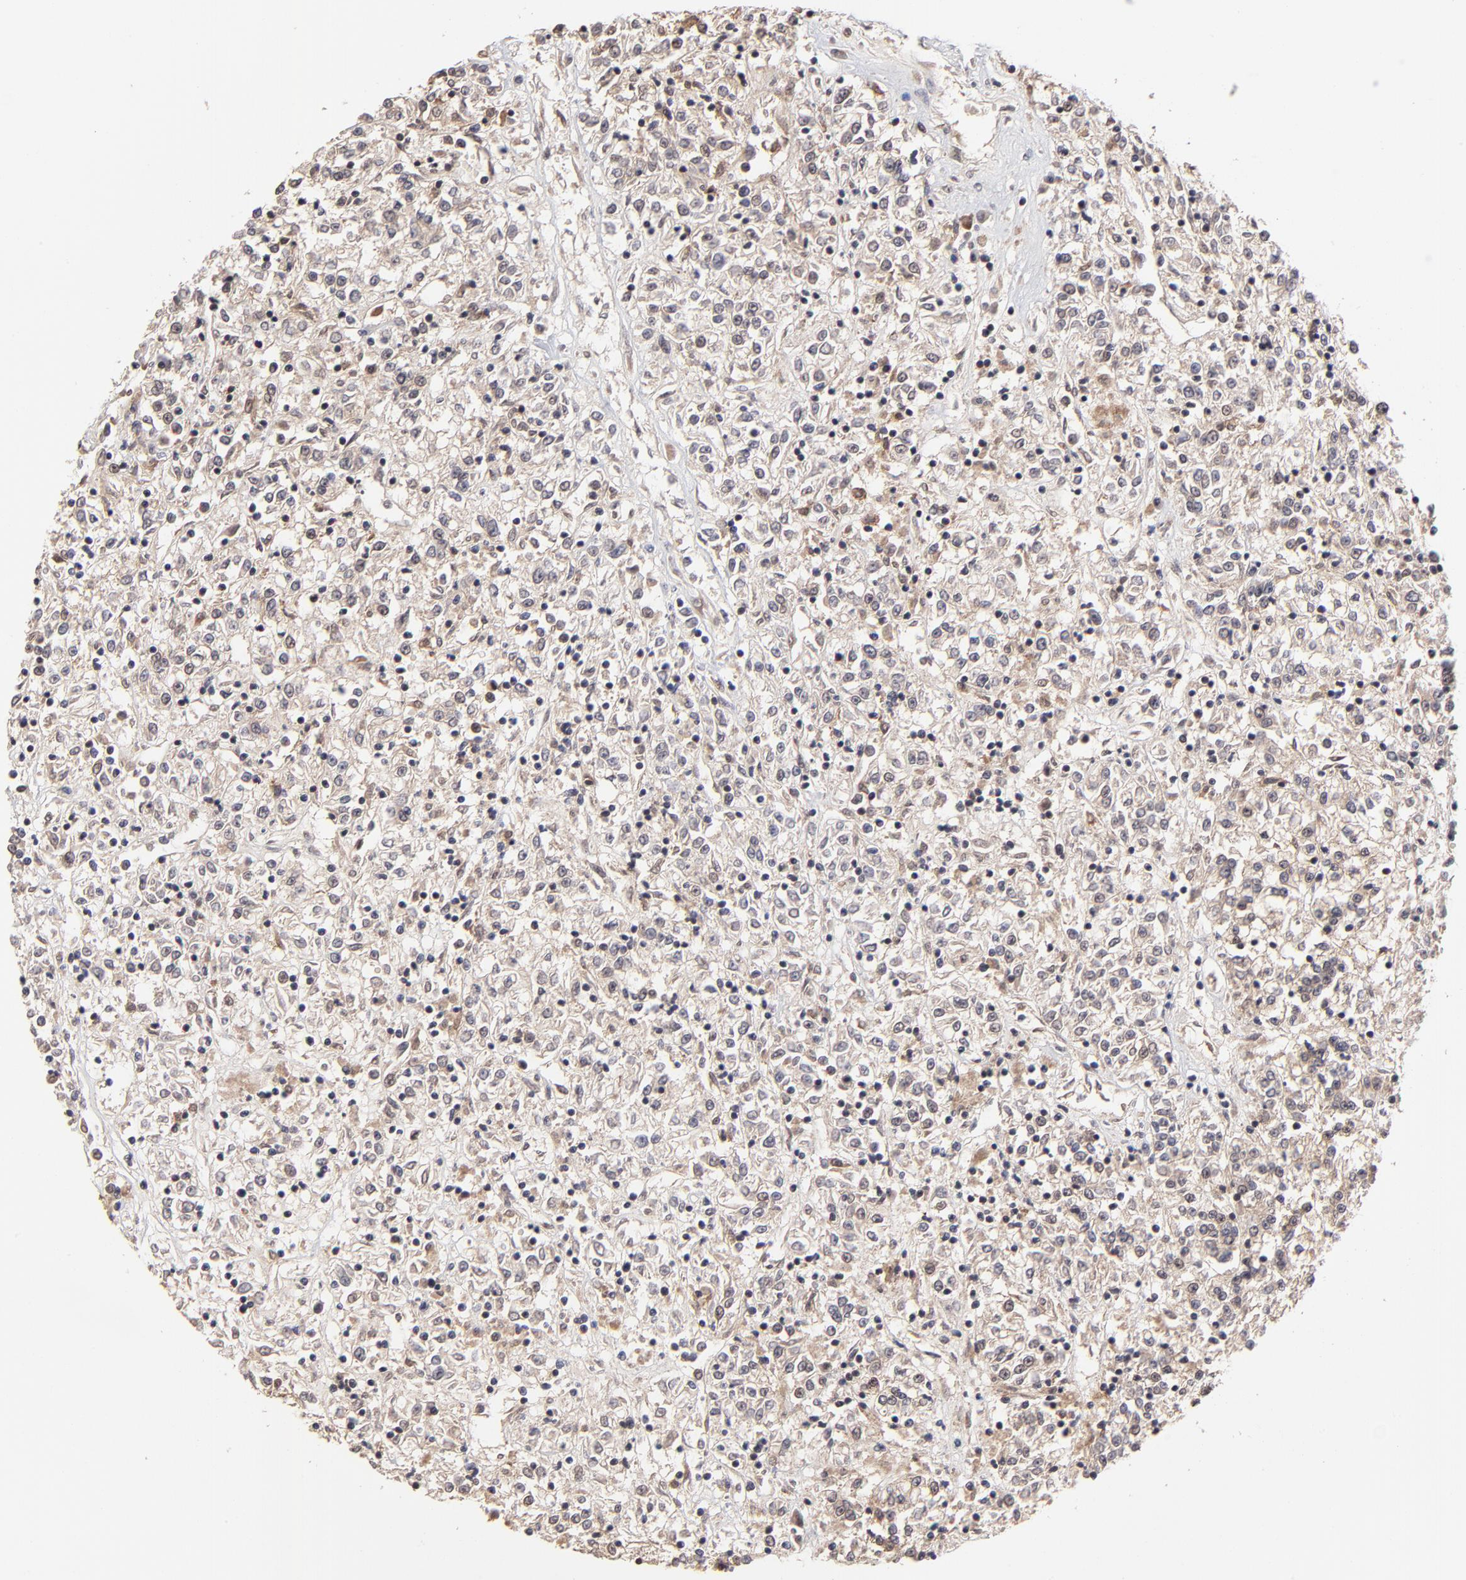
{"staining": {"intensity": "weak", "quantity": "<25%", "location": "cytoplasmic/membranous"}, "tissue": "renal cancer", "cell_type": "Tumor cells", "image_type": "cancer", "snomed": [{"axis": "morphology", "description": "Adenocarcinoma, NOS"}, {"axis": "topography", "description": "Kidney"}], "caption": "The IHC photomicrograph has no significant expression in tumor cells of renal adenocarcinoma tissue. (DAB (3,3'-diaminobenzidine) immunohistochemistry (IHC), high magnification).", "gene": "UBE2L6", "patient": {"sex": "female", "age": 76}}